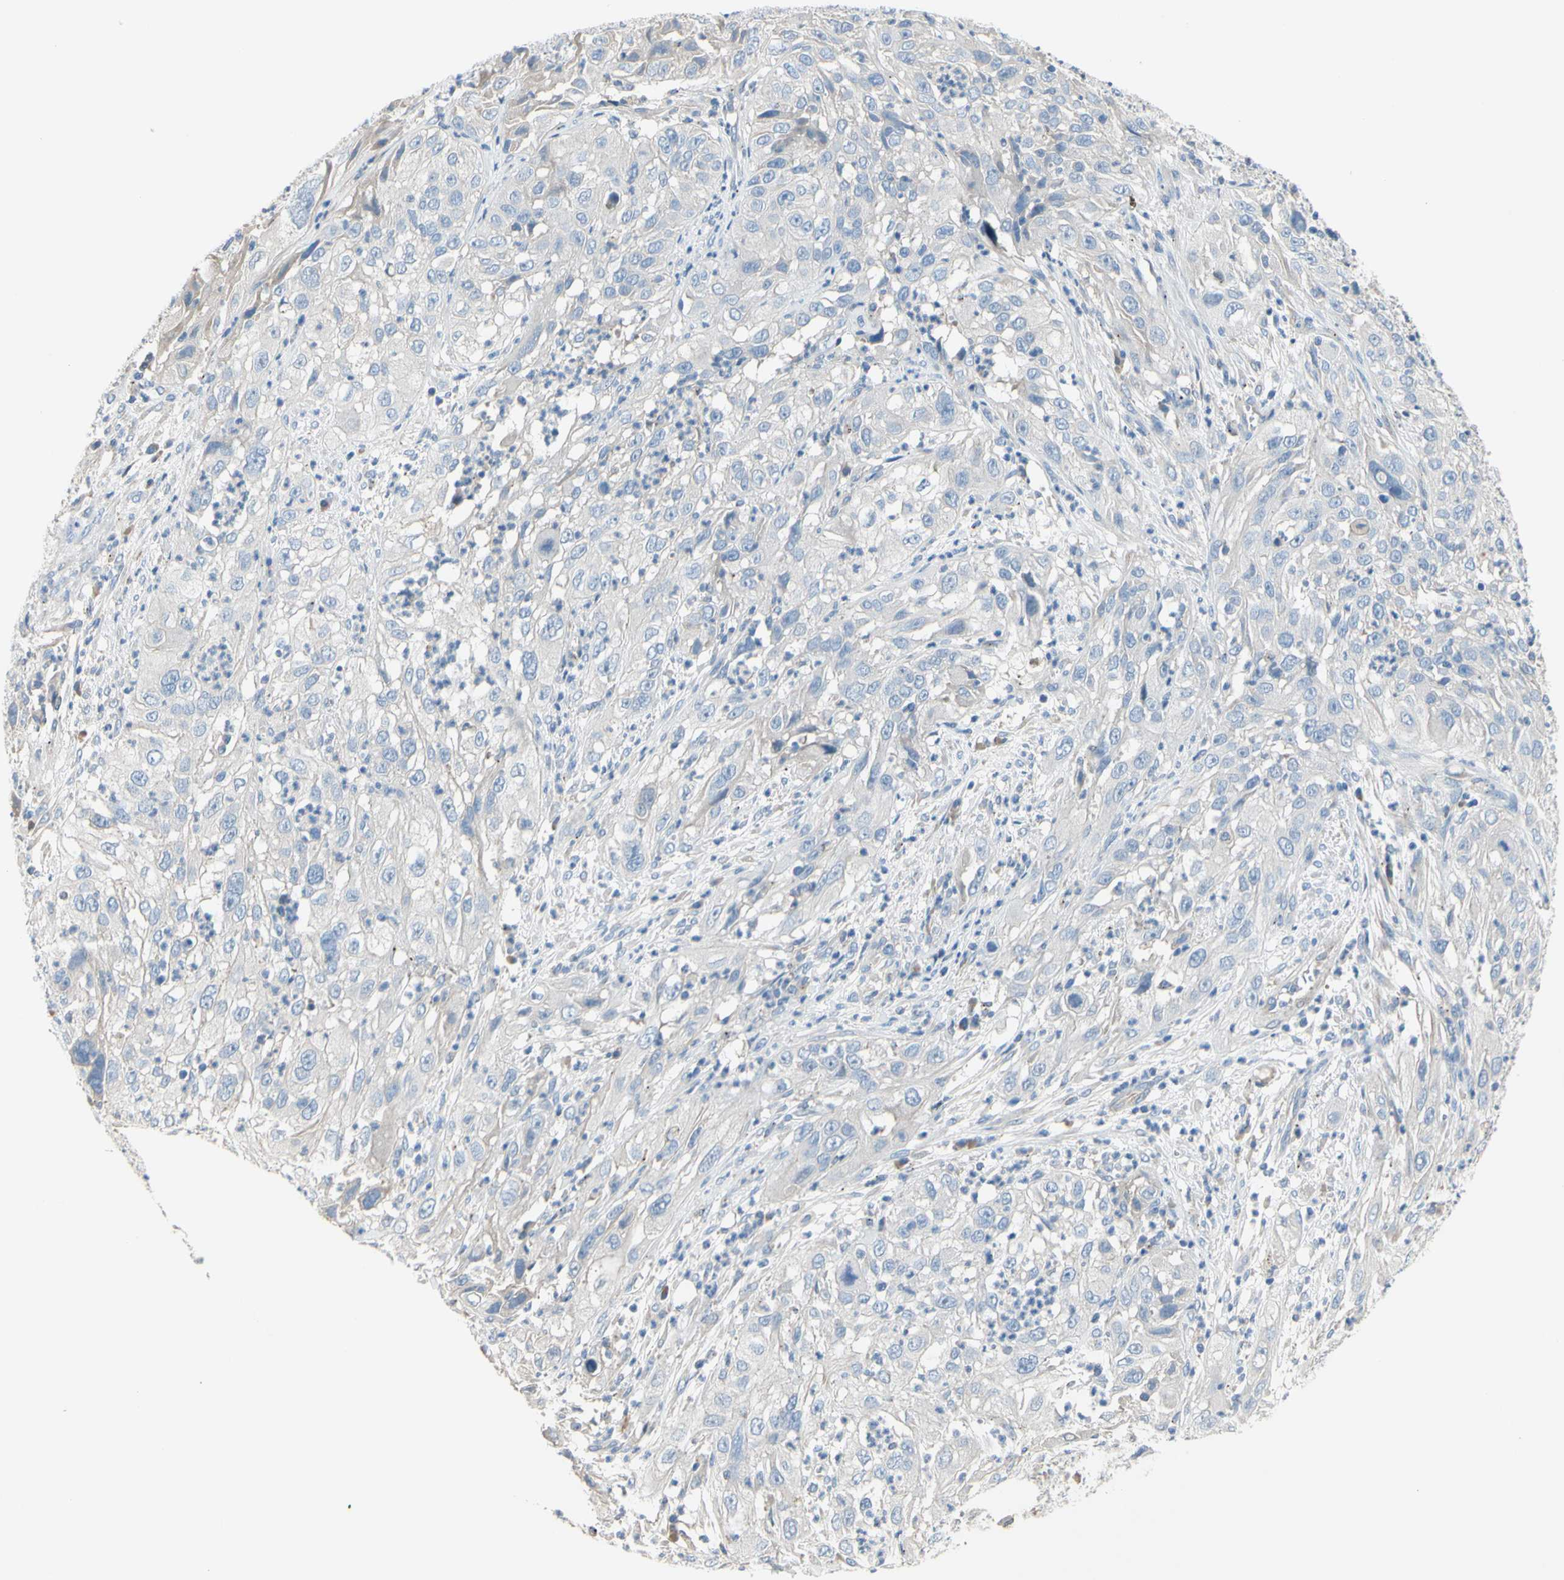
{"staining": {"intensity": "negative", "quantity": "none", "location": "none"}, "tissue": "cervical cancer", "cell_type": "Tumor cells", "image_type": "cancer", "snomed": [{"axis": "morphology", "description": "Squamous cell carcinoma, NOS"}, {"axis": "topography", "description": "Cervix"}], "caption": "Tumor cells are negative for brown protein staining in cervical cancer.", "gene": "TMEM59L", "patient": {"sex": "female", "age": 32}}